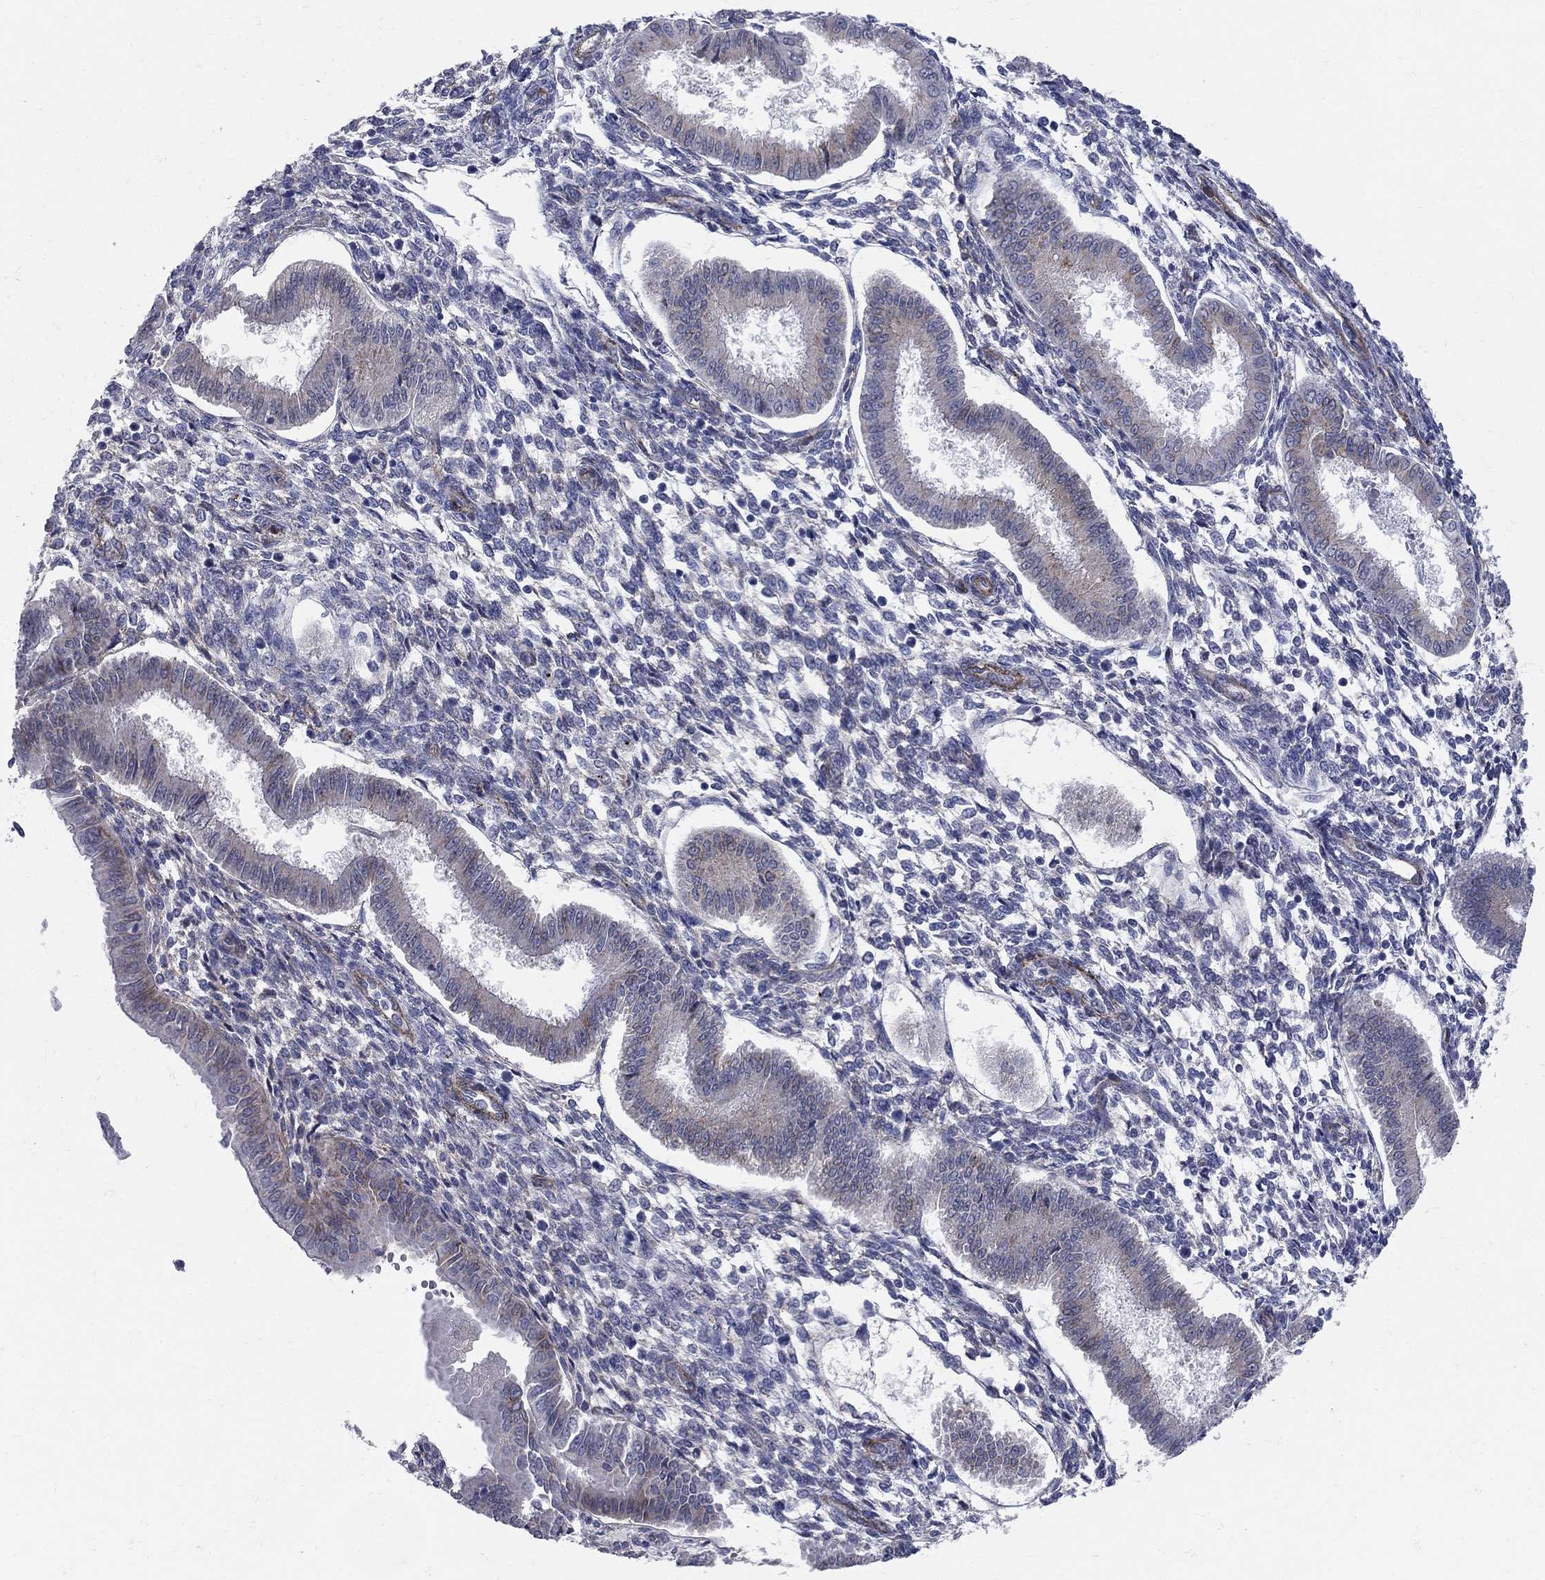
{"staining": {"intensity": "negative", "quantity": "none", "location": "none"}, "tissue": "endometrium", "cell_type": "Cells in endometrial stroma", "image_type": "normal", "snomed": [{"axis": "morphology", "description": "Normal tissue, NOS"}, {"axis": "topography", "description": "Endometrium"}], "caption": "Human endometrium stained for a protein using immunohistochemistry displays no positivity in cells in endometrial stroma.", "gene": "SEPTIN8", "patient": {"sex": "female", "age": 43}}